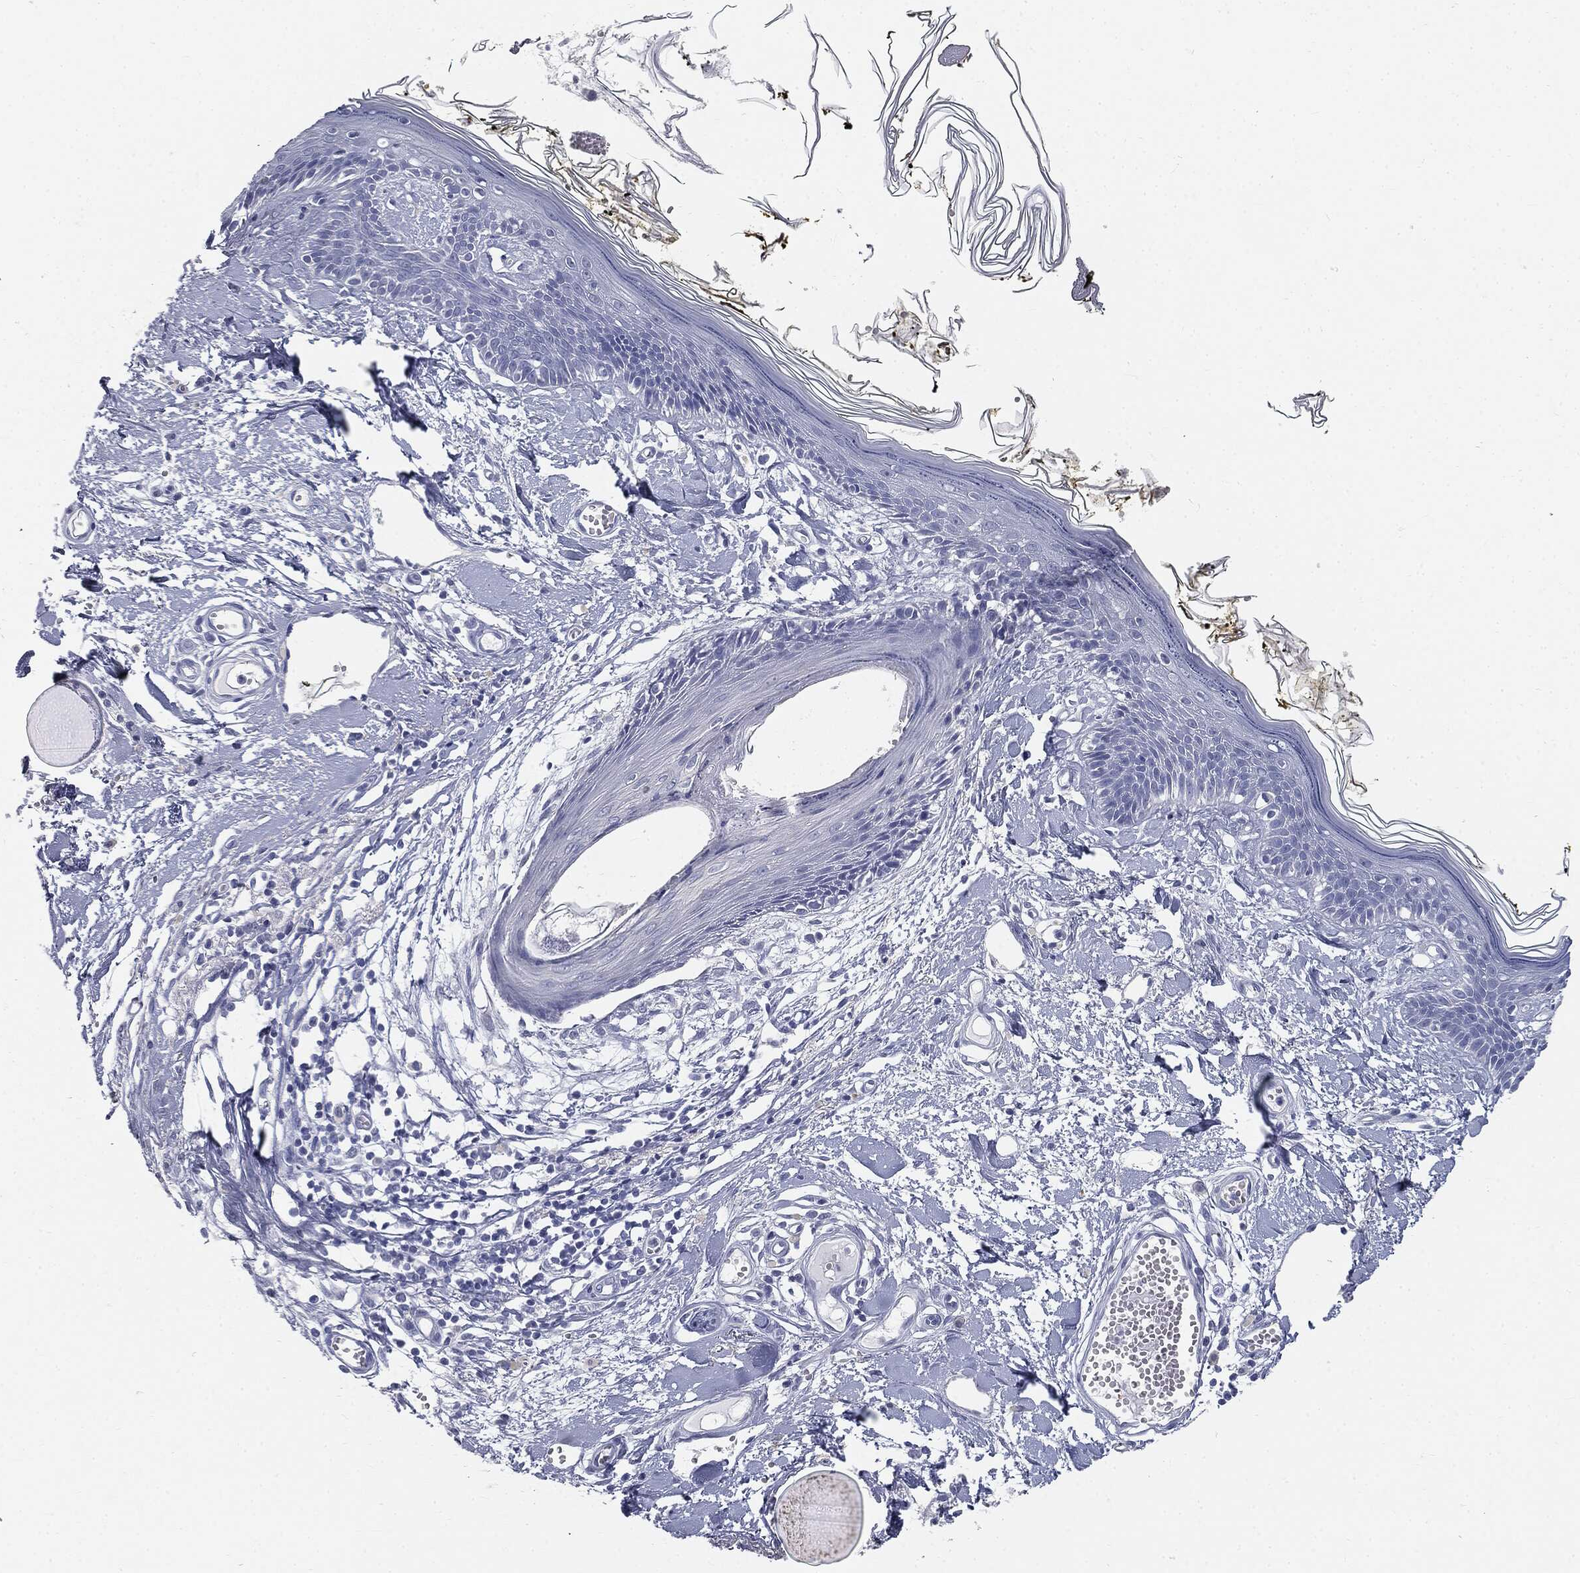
{"staining": {"intensity": "negative", "quantity": "none", "location": "none"}, "tissue": "skin", "cell_type": "Fibroblasts", "image_type": "normal", "snomed": [{"axis": "morphology", "description": "Normal tissue, NOS"}, {"axis": "topography", "description": "Skin"}], "caption": "Micrograph shows no protein expression in fibroblasts of unremarkable skin. (DAB immunohistochemistry (IHC) visualized using brightfield microscopy, high magnification).", "gene": "CUZD1", "patient": {"sex": "male", "age": 76}}